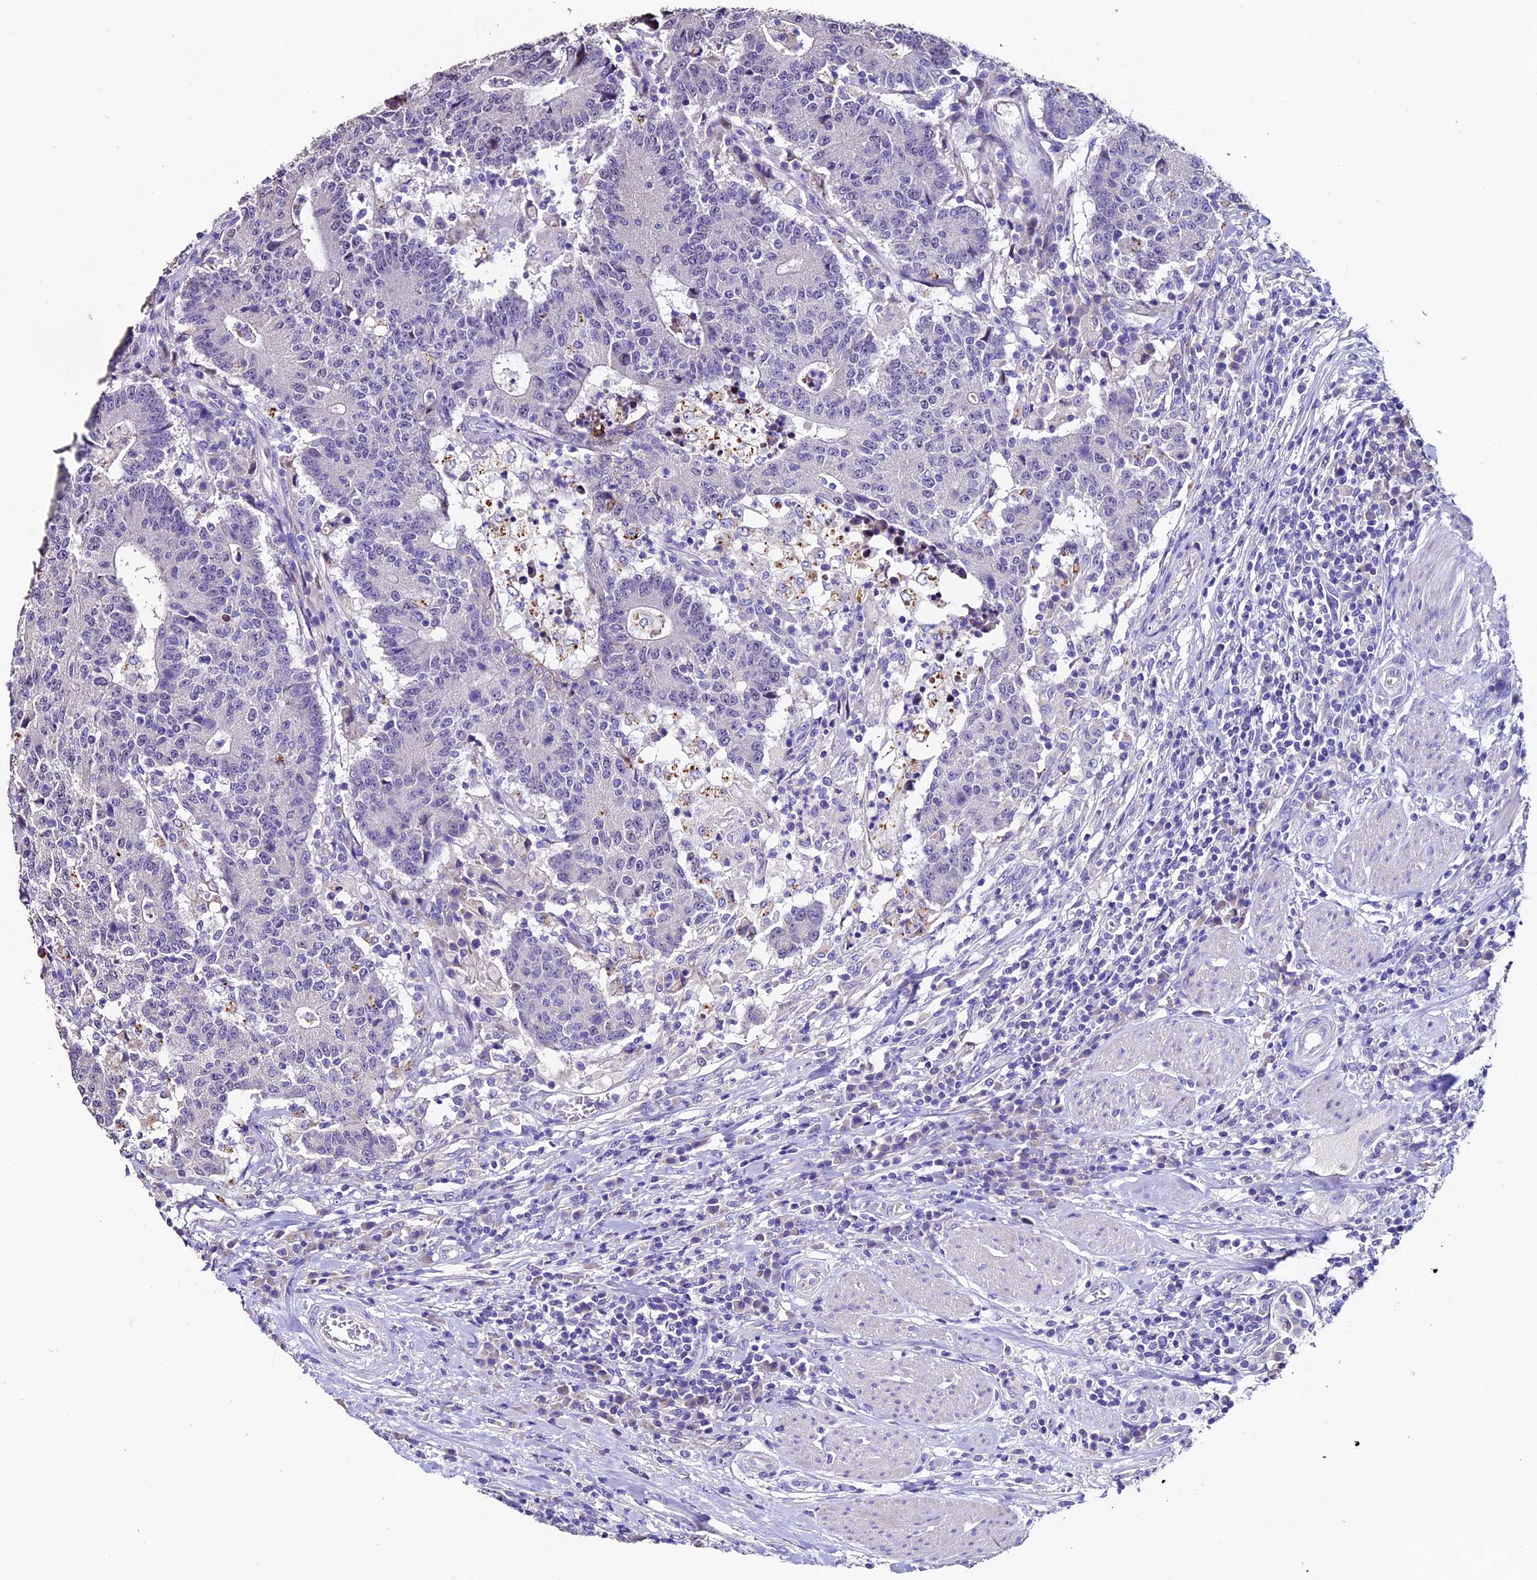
{"staining": {"intensity": "negative", "quantity": "none", "location": "none"}, "tissue": "colorectal cancer", "cell_type": "Tumor cells", "image_type": "cancer", "snomed": [{"axis": "morphology", "description": "Adenocarcinoma, NOS"}, {"axis": "topography", "description": "Colon"}], "caption": "Immunohistochemical staining of human colorectal cancer (adenocarcinoma) reveals no significant positivity in tumor cells.", "gene": "FBXW9", "patient": {"sex": "female", "age": 75}}